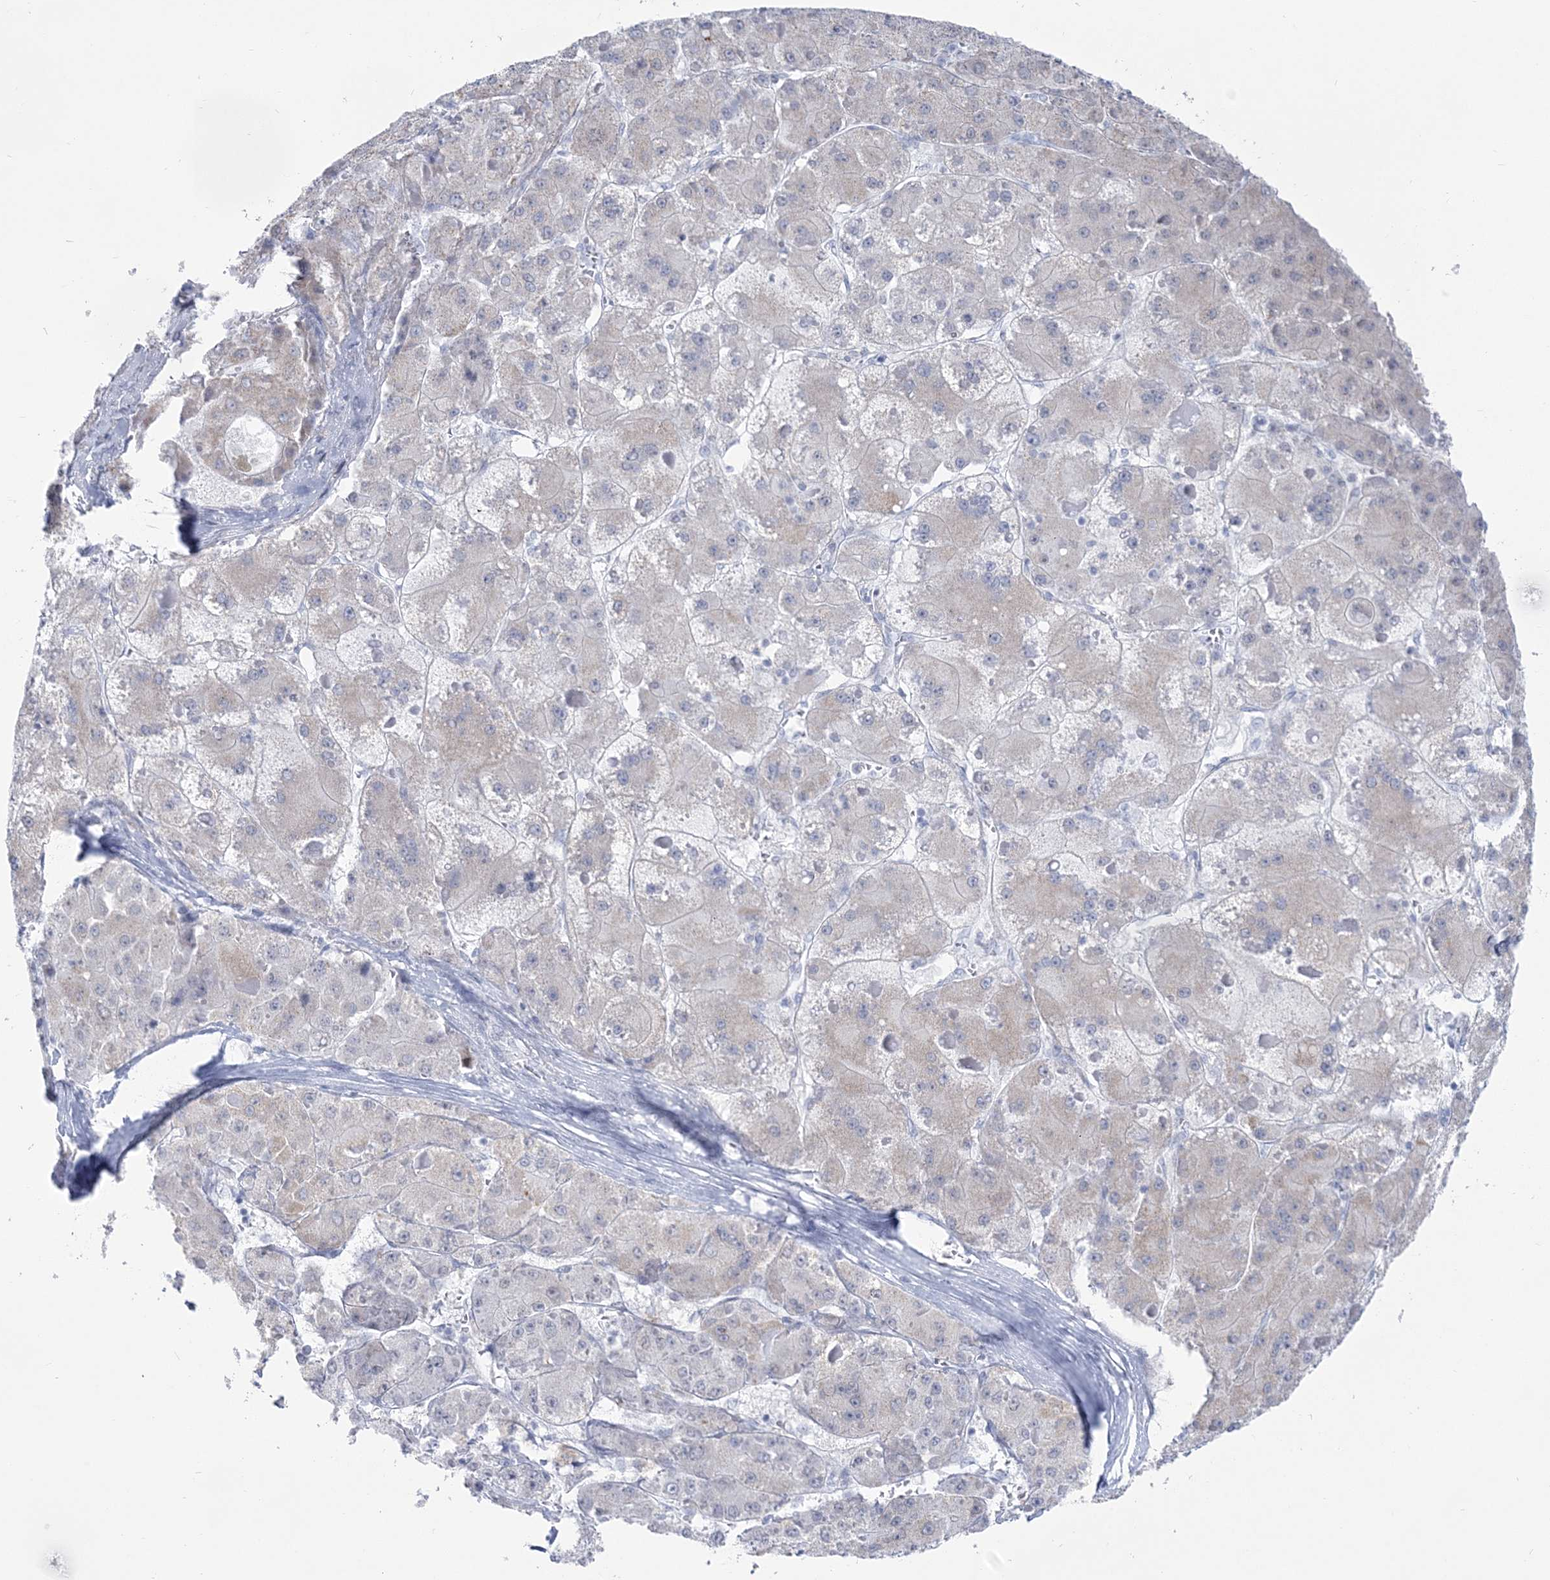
{"staining": {"intensity": "weak", "quantity": "<25%", "location": "cytoplasmic/membranous"}, "tissue": "liver cancer", "cell_type": "Tumor cells", "image_type": "cancer", "snomed": [{"axis": "morphology", "description": "Carcinoma, Hepatocellular, NOS"}, {"axis": "topography", "description": "Liver"}], "caption": "Histopathology image shows no significant protein expression in tumor cells of liver cancer.", "gene": "ZNF843", "patient": {"sex": "female", "age": 73}}